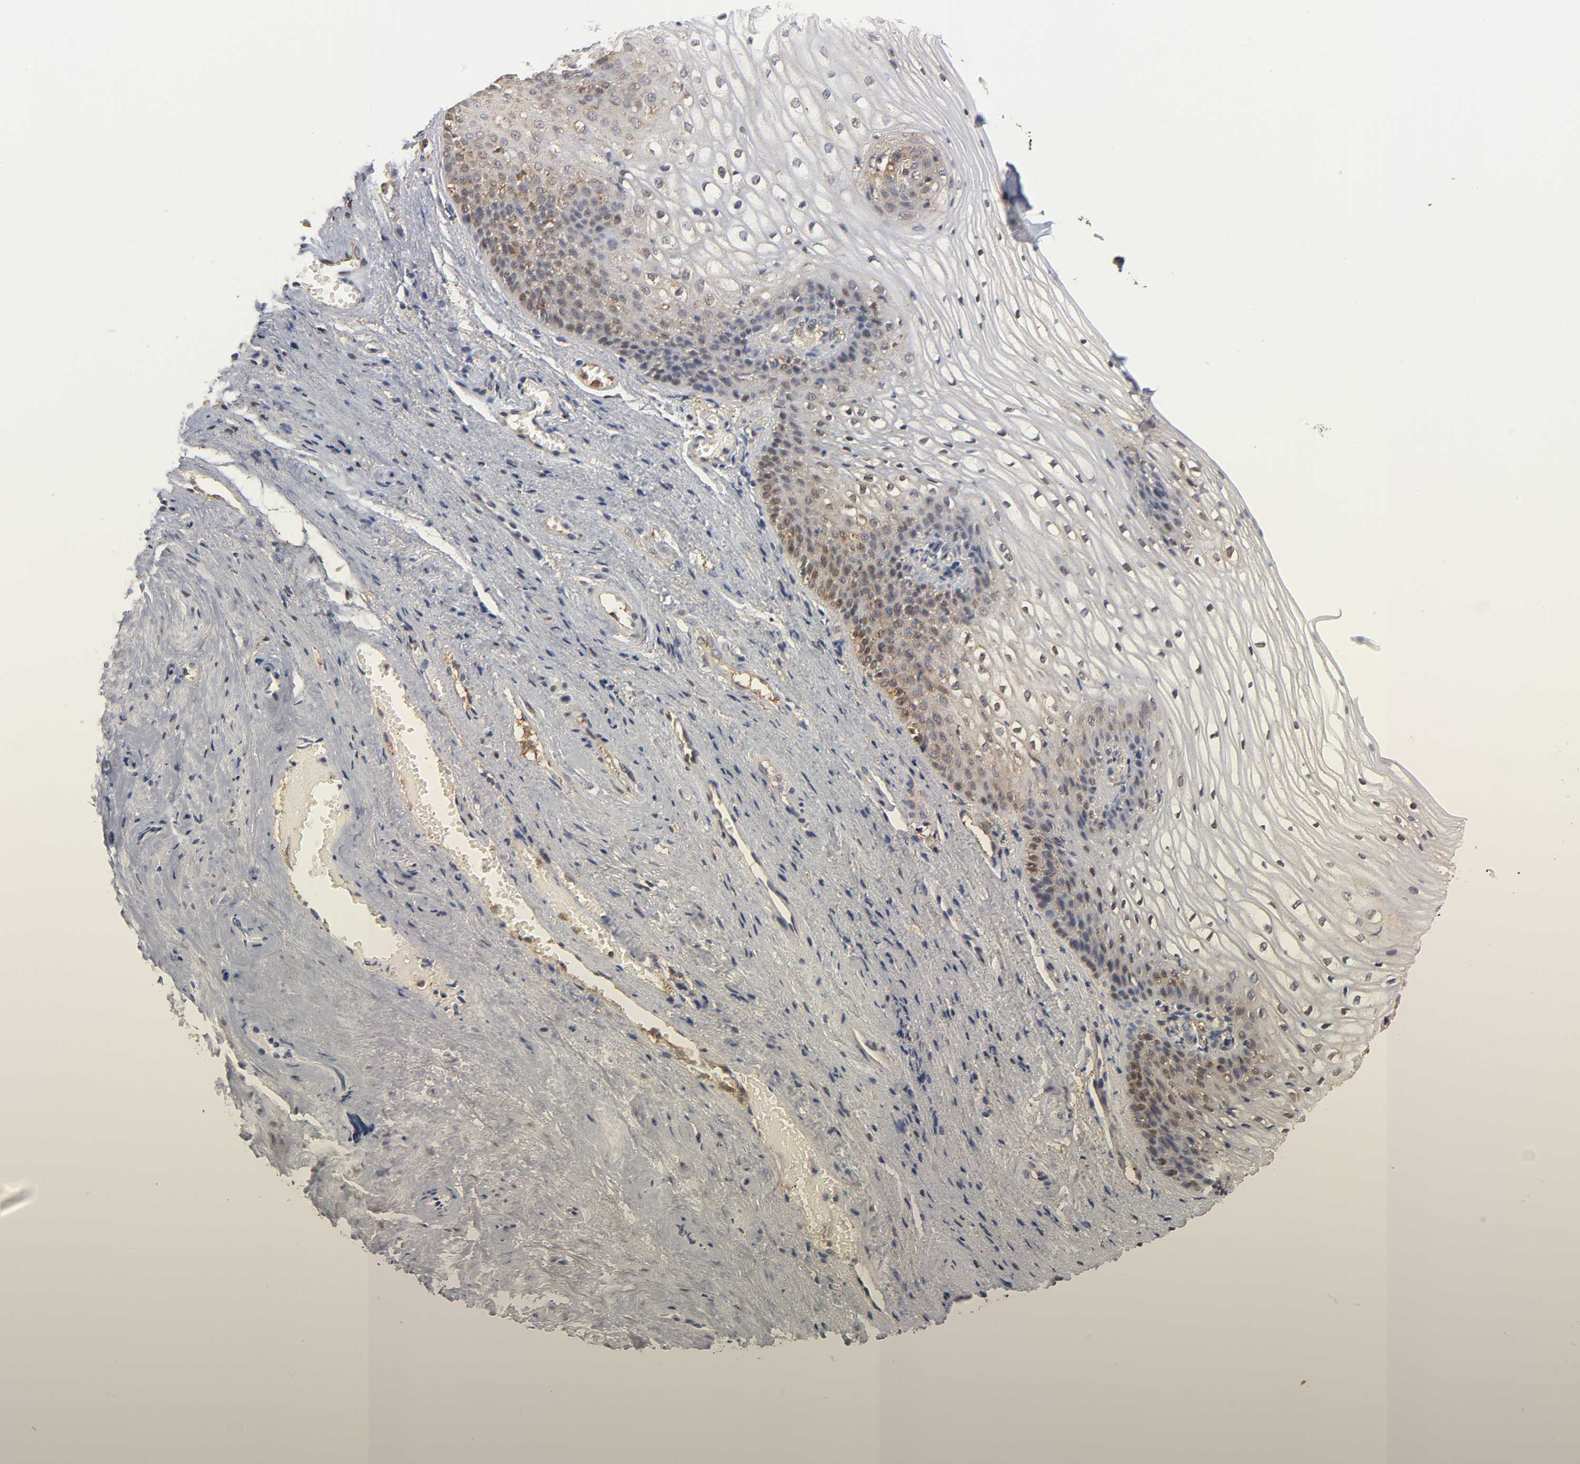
{"staining": {"intensity": "moderate", "quantity": "25%-75%", "location": "cytoplasmic/membranous"}, "tissue": "vagina", "cell_type": "Squamous epithelial cells", "image_type": "normal", "snomed": [{"axis": "morphology", "description": "Normal tissue, NOS"}, {"axis": "topography", "description": "Vagina"}], "caption": "Vagina stained with a brown dye reveals moderate cytoplasmic/membranous positive expression in about 25%-75% of squamous epithelial cells.", "gene": "PAFAH1B1", "patient": {"sex": "female", "age": 34}}